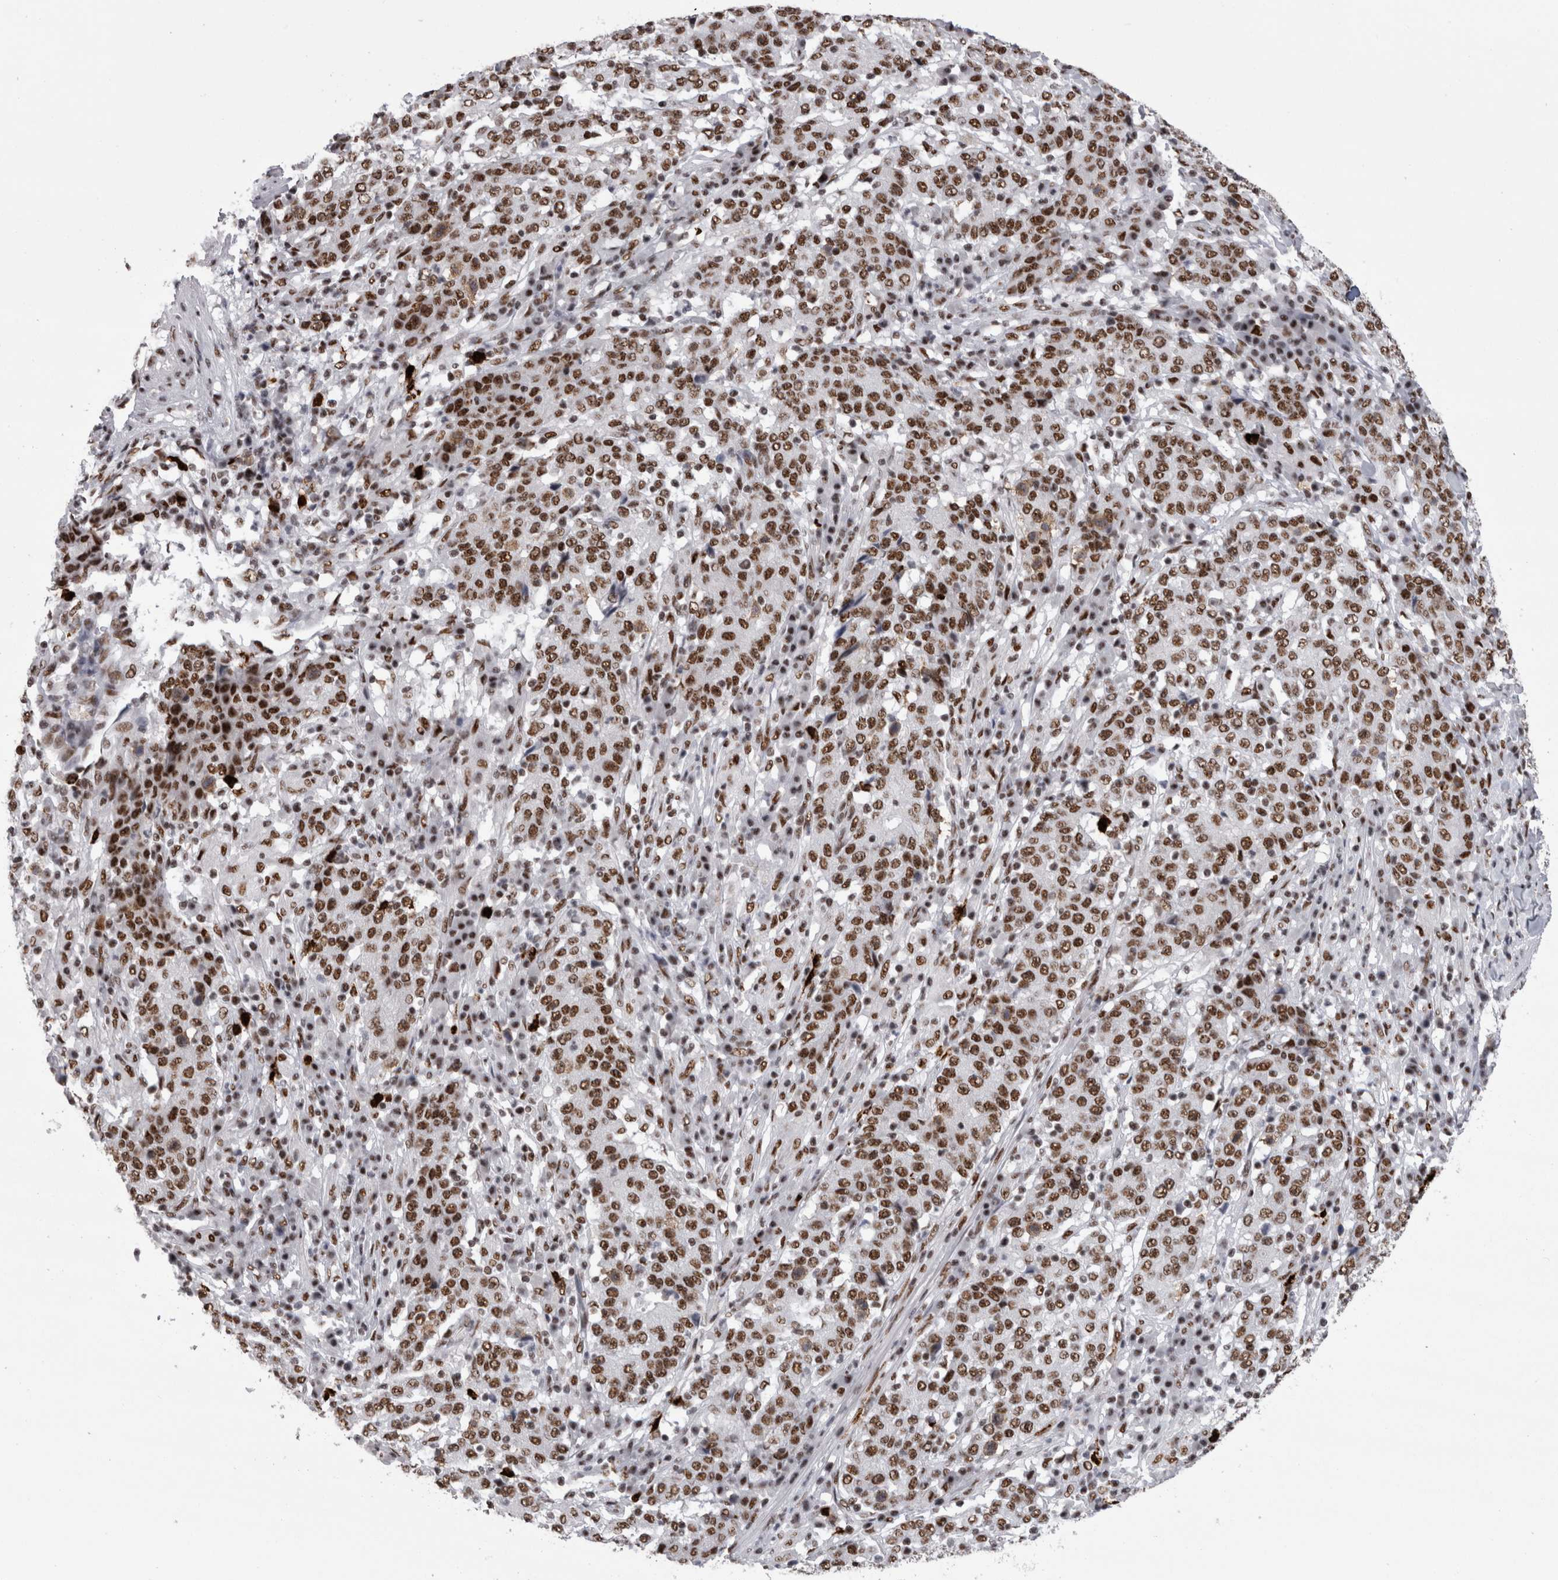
{"staining": {"intensity": "moderate", "quantity": ">75%", "location": "nuclear"}, "tissue": "stomach cancer", "cell_type": "Tumor cells", "image_type": "cancer", "snomed": [{"axis": "morphology", "description": "Adenocarcinoma, NOS"}, {"axis": "topography", "description": "Stomach"}], "caption": "A high-resolution micrograph shows immunohistochemistry (IHC) staining of stomach adenocarcinoma, which shows moderate nuclear expression in approximately >75% of tumor cells.", "gene": "SNRNP40", "patient": {"sex": "male", "age": 59}}